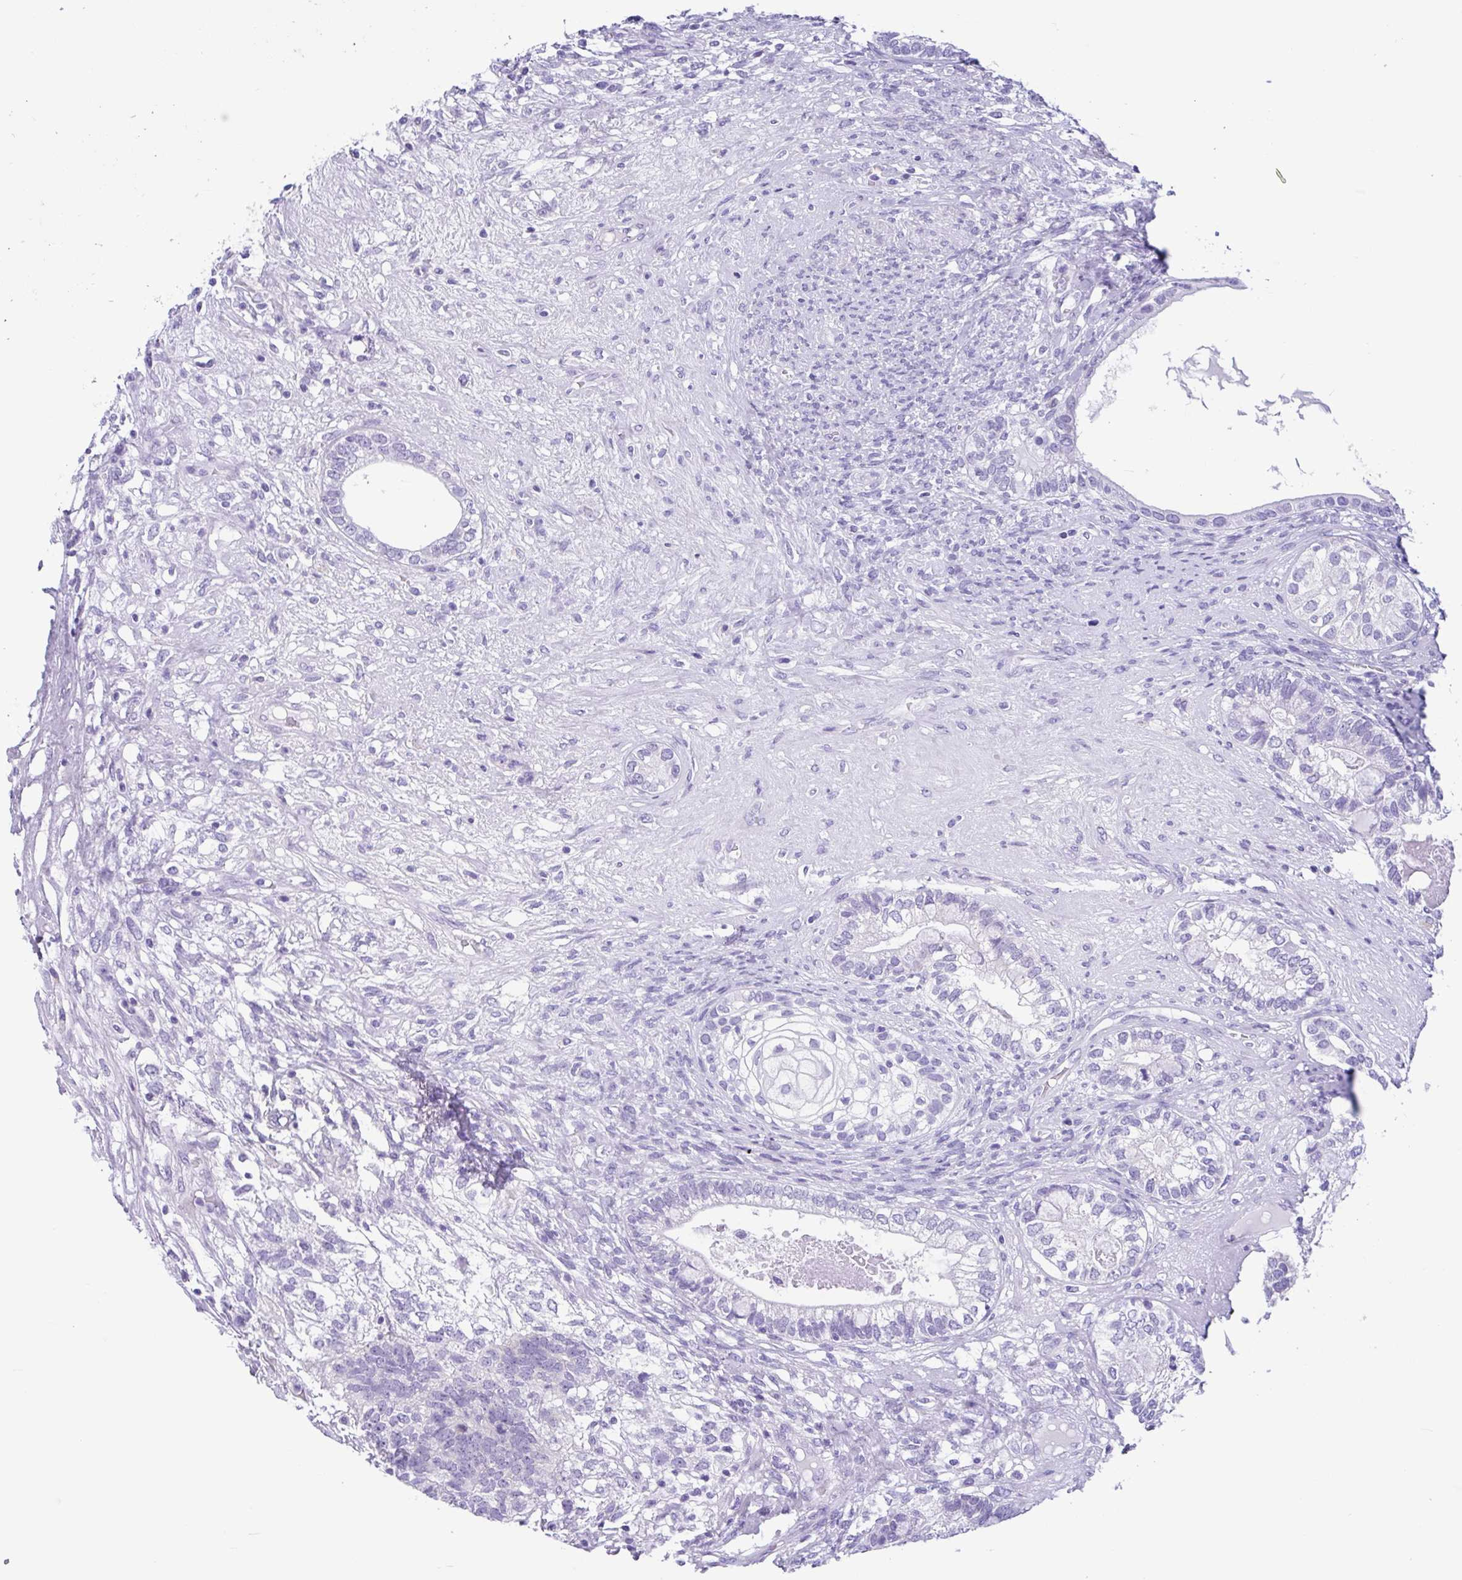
{"staining": {"intensity": "negative", "quantity": "none", "location": "none"}, "tissue": "testis cancer", "cell_type": "Tumor cells", "image_type": "cancer", "snomed": [{"axis": "morphology", "description": "Seminoma, NOS"}, {"axis": "morphology", "description": "Carcinoma, Embryonal, NOS"}, {"axis": "topography", "description": "Testis"}], "caption": "The immunohistochemistry micrograph has no significant expression in tumor cells of testis cancer tissue.", "gene": "OR4N4", "patient": {"sex": "male", "age": 41}}